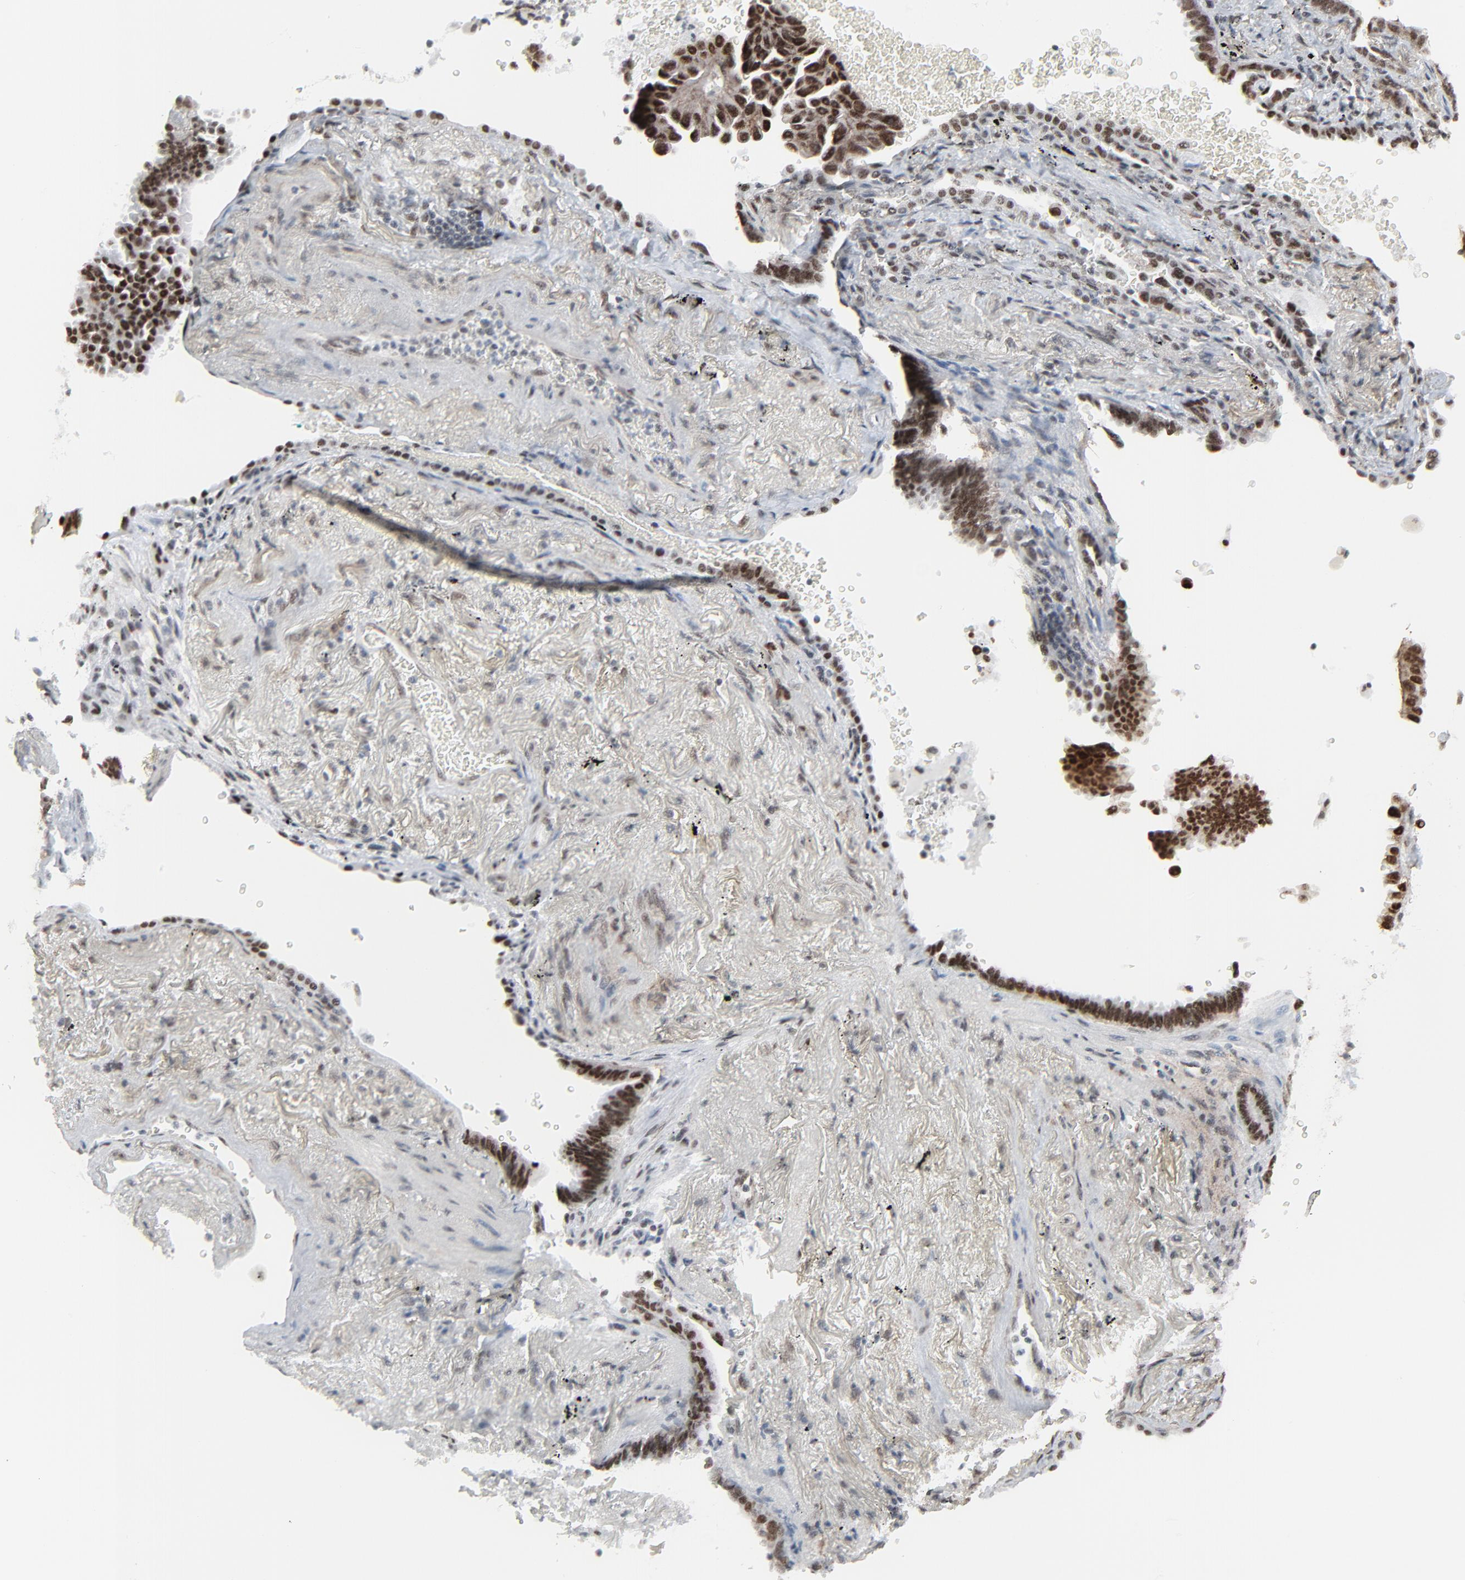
{"staining": {"intensity": "moderate", "quantity": ">75%", "location": "nuclear"}, "tissue": "lung cancer", "cell_type": "Tumor cells", "image_type": "cancer", "snomed": [{"axis": "morphology", "description": "Adenocarcinoma, NOS"}, {"axis": "topography", "description": "Lung"}], "caption": "Protein analysis of lung cancer tissue displays moderate nuclear positivity in about >75% of tumor cells.", "gene": "FBXO28", "patient": {"sex": "female", "age": 64}}